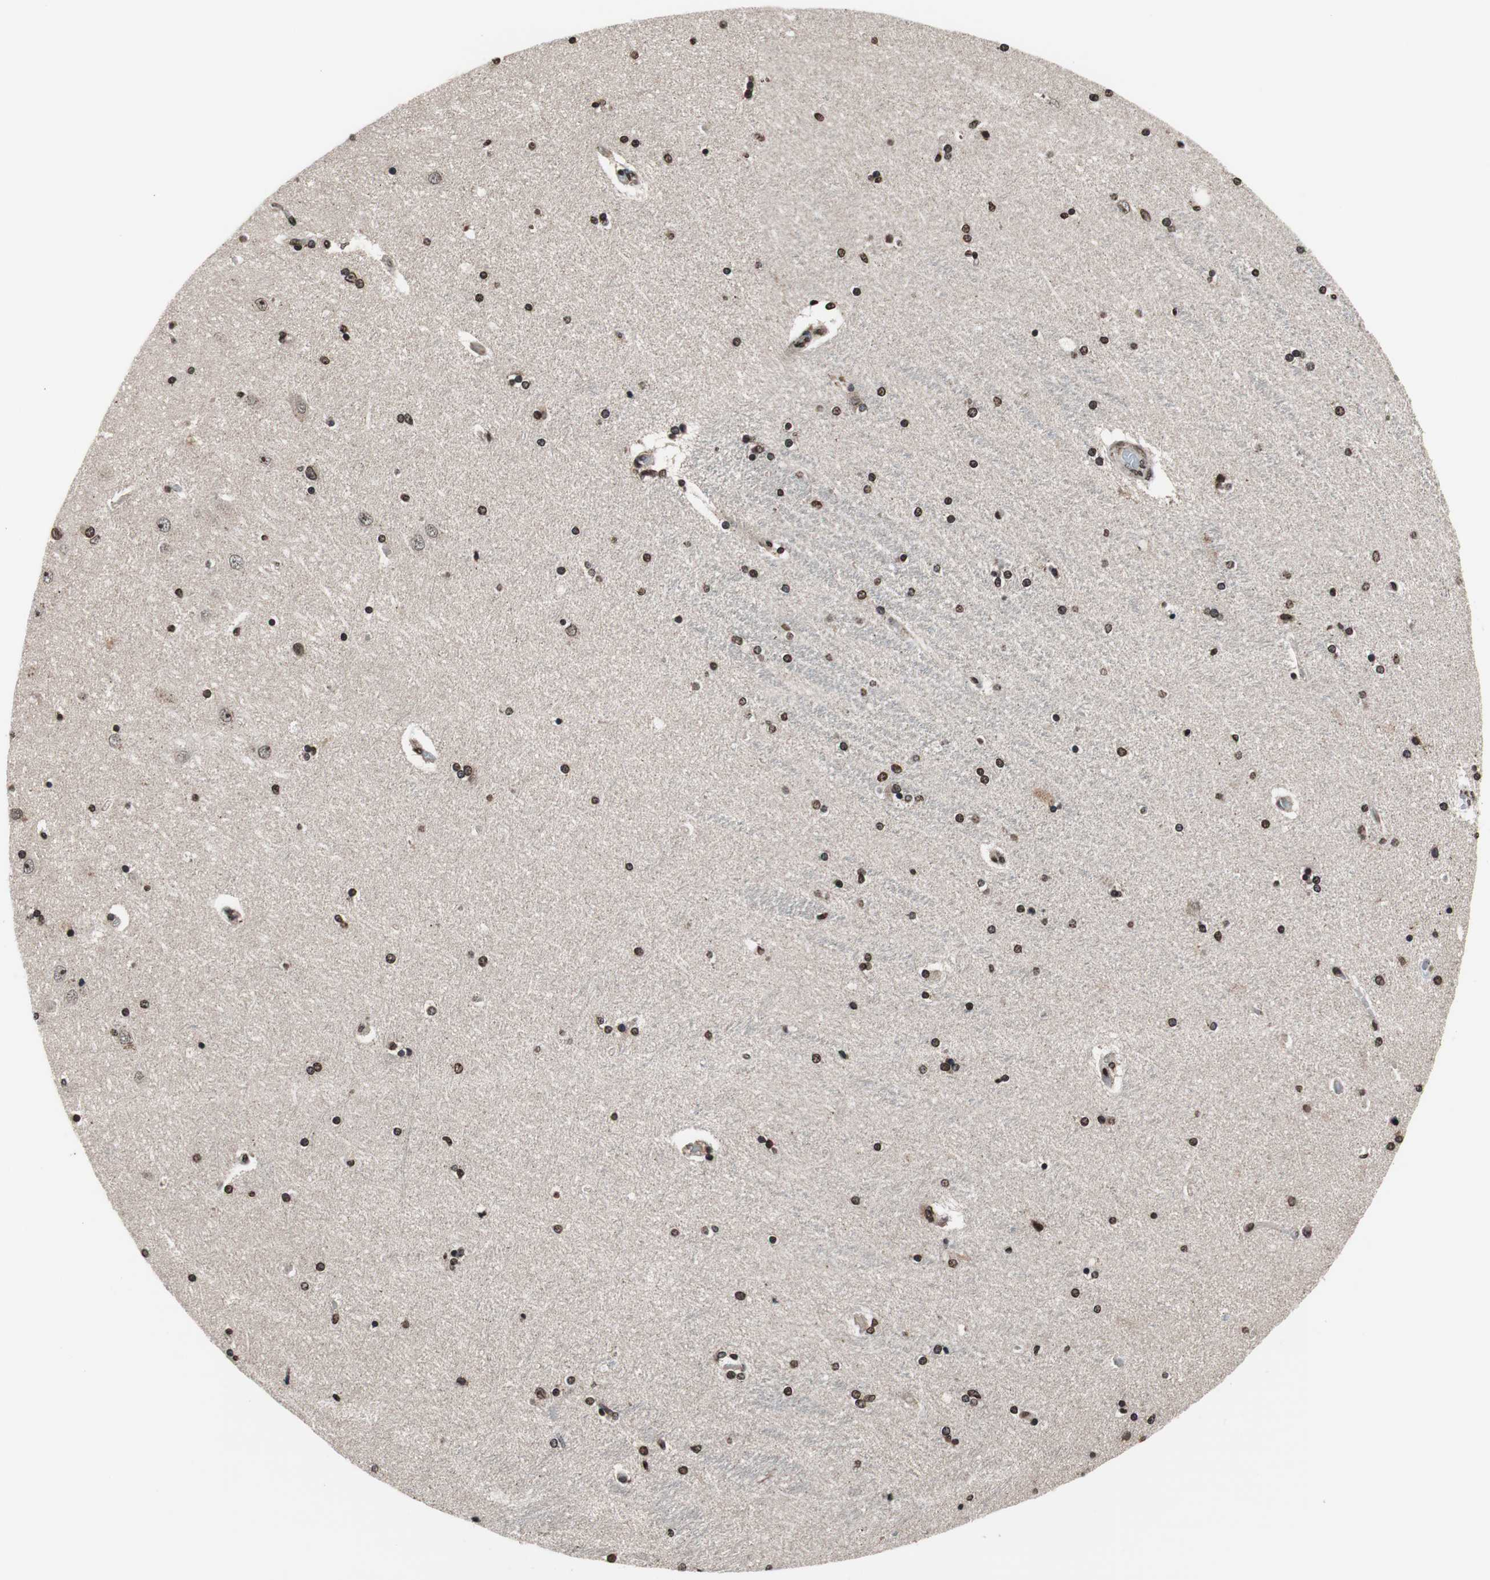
{"staining": {"intensity": "strong", "quantity": ">75%", "location": "nuclear"}, "tissue": "hippocampus", "cell_type": "Glial cells", "image_type": "normal", "snomed": [{"axis": "morphology", "description": "Normal tissue, NOS"}, {"axis": "topography", "description": "Hippocampus"}], "caption": "A high amount of strong nuclear expression is identified in about >75% of glial cells in unremarkable hippocampus. (Brightfield microscopy of DAB IHC at high magnification).", "gene": "RFC1", "patient": {"sex": "female", "age": 54}}